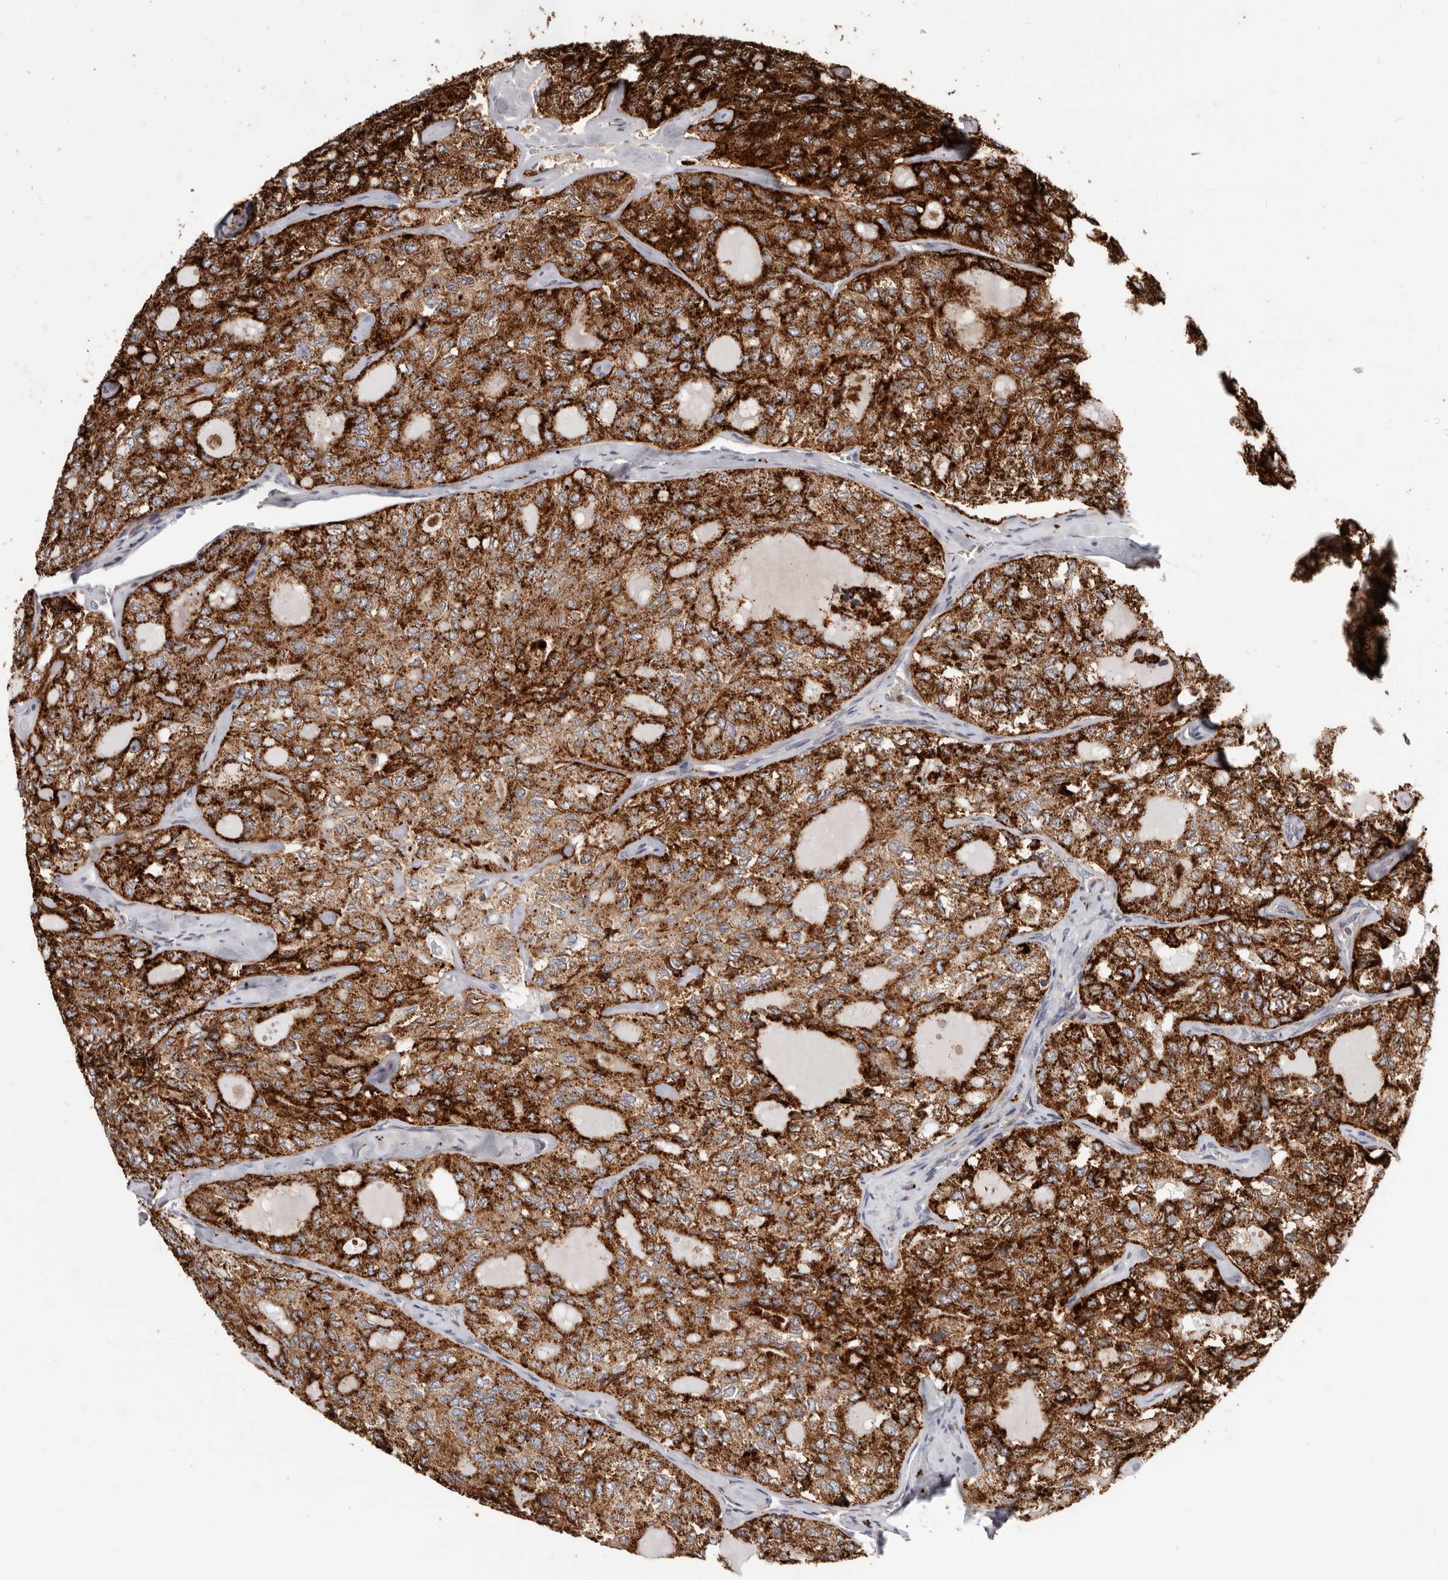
{"staining": {"intensity": "strong", "quantity": ">75%", "location": "cytoplasmic/membranous"}, "tissue": "thyroid cancer", "cell_type": "Tumor cells", "image_type": "cancer", "snomed": [{"axis": "morphology", "description": "Follicular adenoma carcinoma, NOS"}, {"axis": "topography", "description": "Thyroid gland"}], "caption": "Immunohistochemistry photomicrograph of neoplastic tissue: human thyroid cancer (follicular adenoma carcinoma) stained using immunohistochemistry (IHC) demonstrates high levels of strong protein expression localized specifically in the cytoplasmic/membranous of tumor cells, appearing as a cytoplasmic/membranous brown color.", "gene": "TOR3A", "patient": {"sex": "male", "age": 75}}